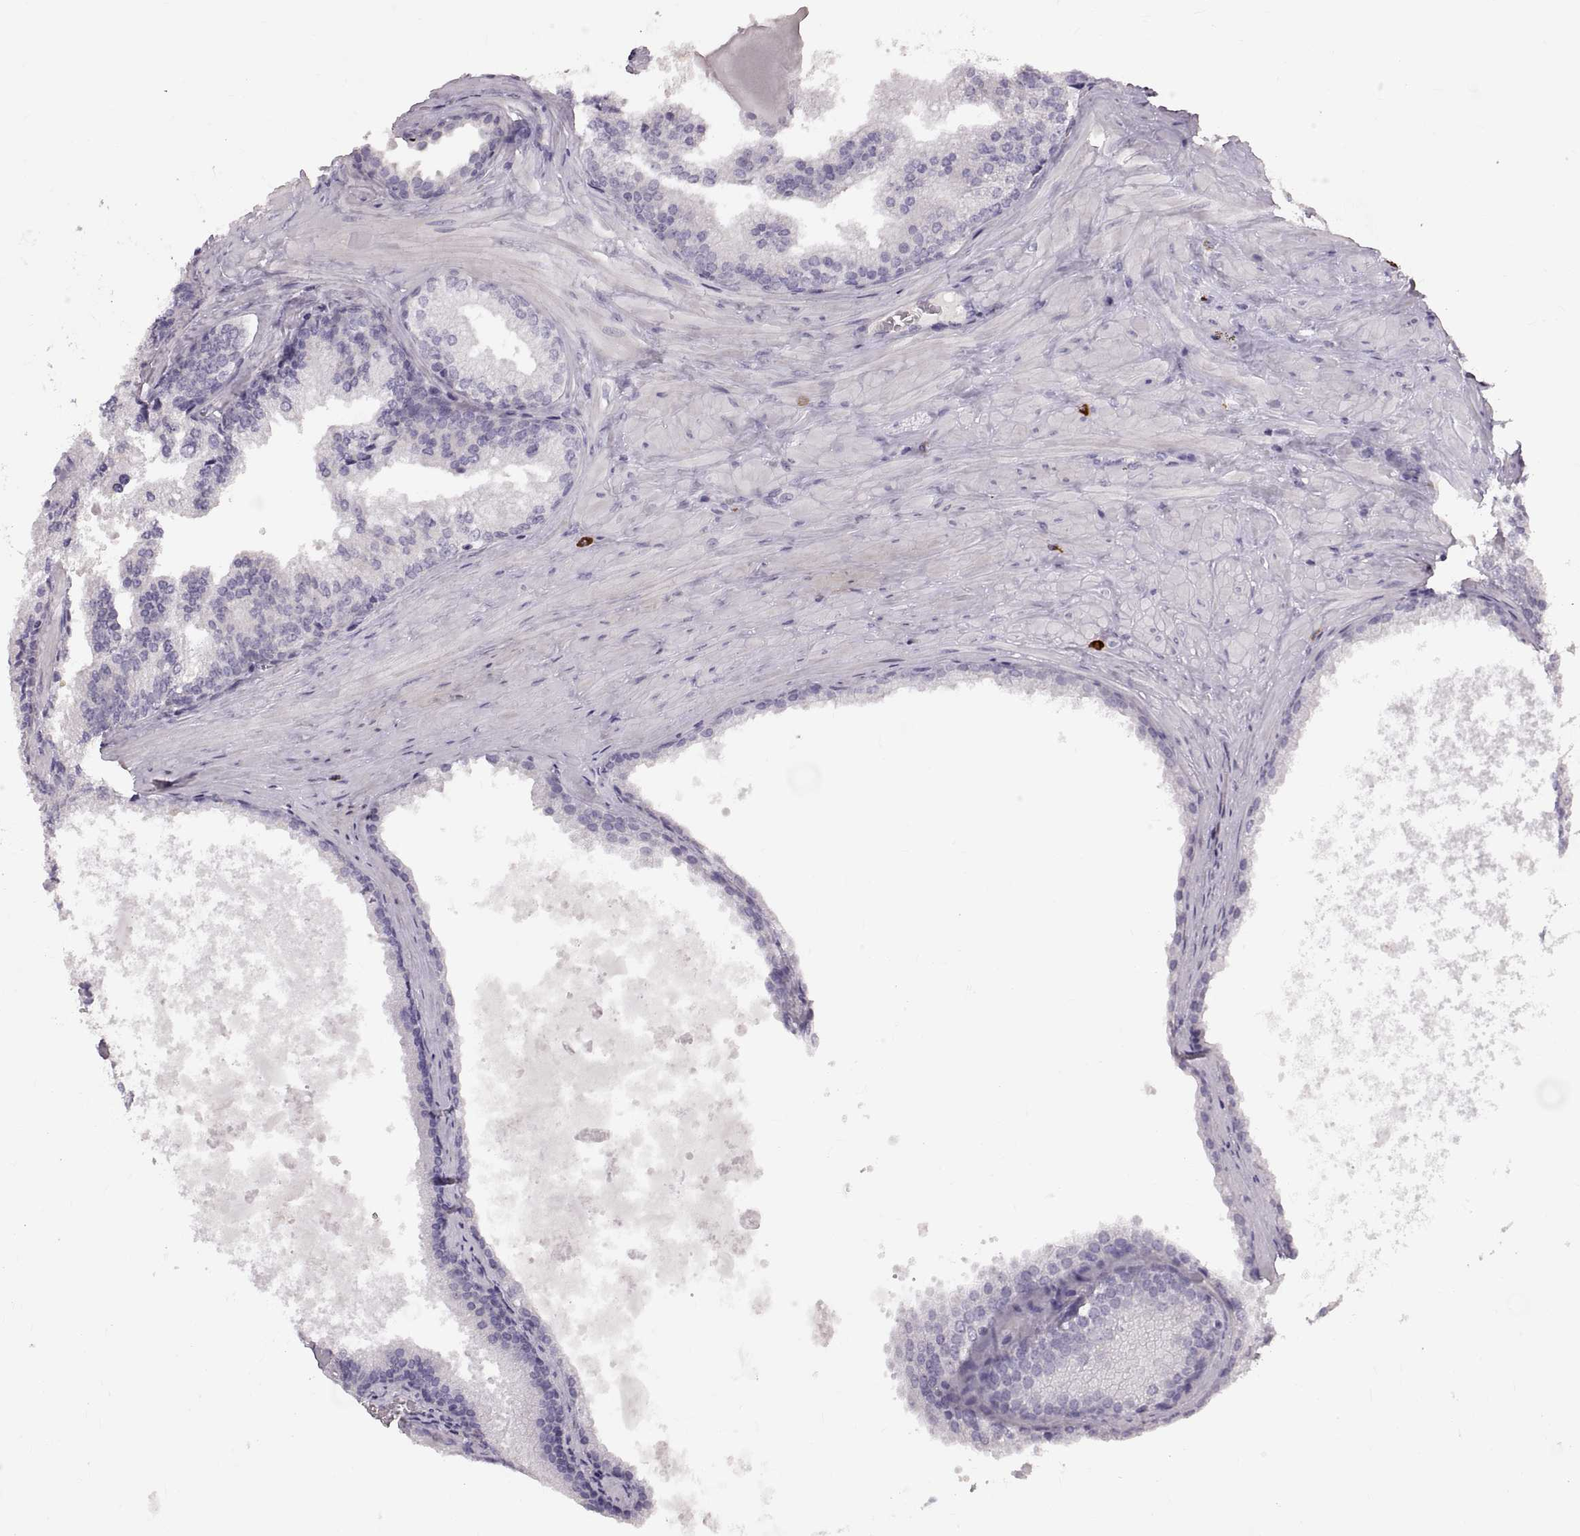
{"staining": {"intensity": "negative", "quantity": "none", "location": "none"}, "tissue": "prostate cancer", "cell_type": "Tumor cells", "image_type": "cancer", "snomed": [{"axis": "morphology", "description": "Adenocarcinoma, Low grade"}, {"axis": "topography", "description": "Prostate"}], "caption": "Micrograph shows no significant protein positivity in tumor cells of prostate adenocarcinoma (low-grade). The staining is performed using DAB (3,3'-diaminobenzidine) brown chromogen with nuclei counter-stained in using hematoxylin.", "gene": "WFDC8", "patient": {"sex": "male", "age": 56}}